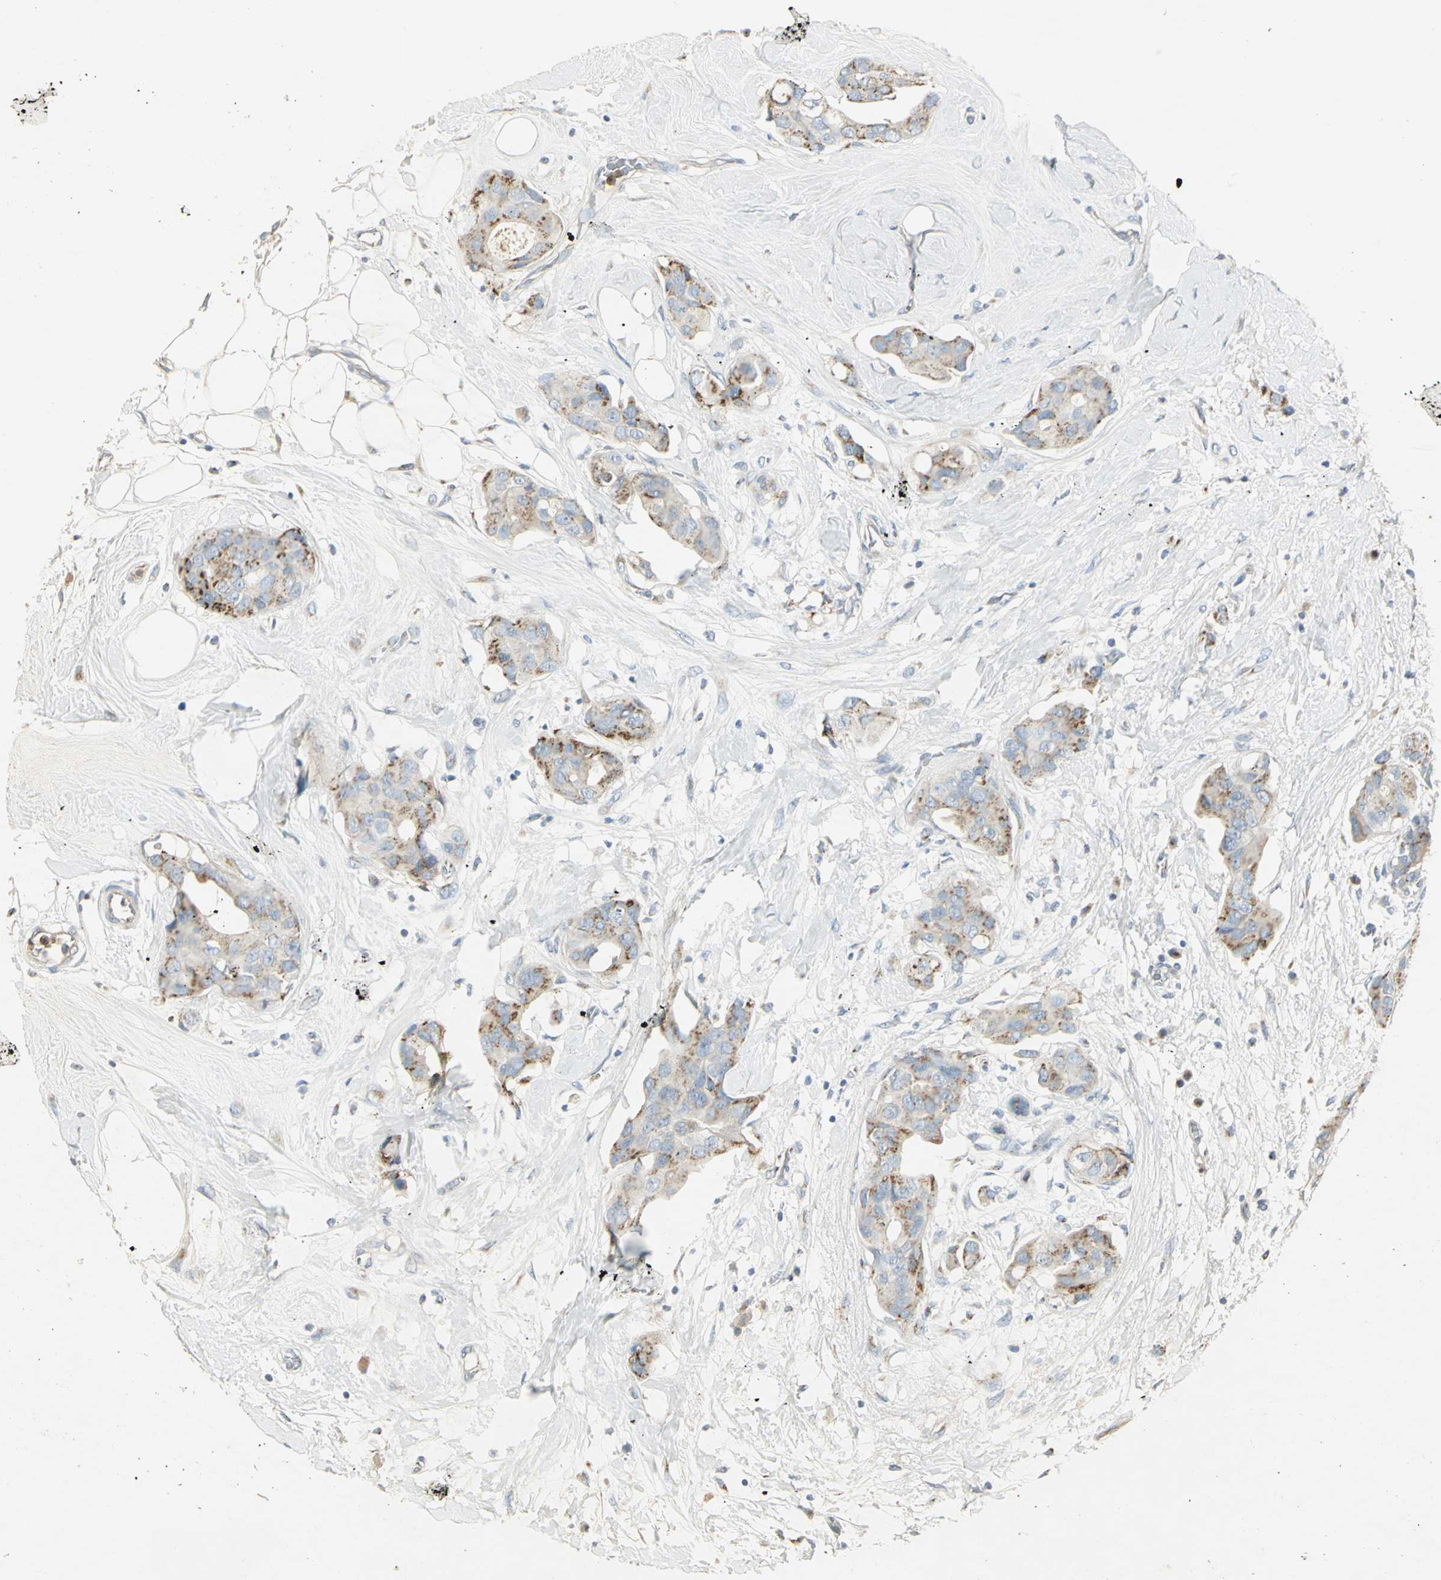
{"staining": {"intensity": "moderate", "quantity": "25%-75%", "location": "cytoplasmic/membranous"}, "tissue": "breast cancer", "cell_type": "Tumor cells", "image_type": "cancer", "snomed": [{"axis": "morphology", "description": "Duct carcinoma"}, {"axis": "topography", "description": "Breast"}], "caption": "Breast cancer (infiltrating ductal carcinoma) tissue exhibits moderate cytoplasmic/membranous staining in approximately 25%-75% of tumor cells The staining was performed using DAB (3,3'-diaminobenzidine) to visualize the protein expression in brown, while the nuclei were stained in blue with hematoxylin (Magnification: 20x).", "gene": "TM9SF2", "patient": {"sex": "female", "age": 40}}